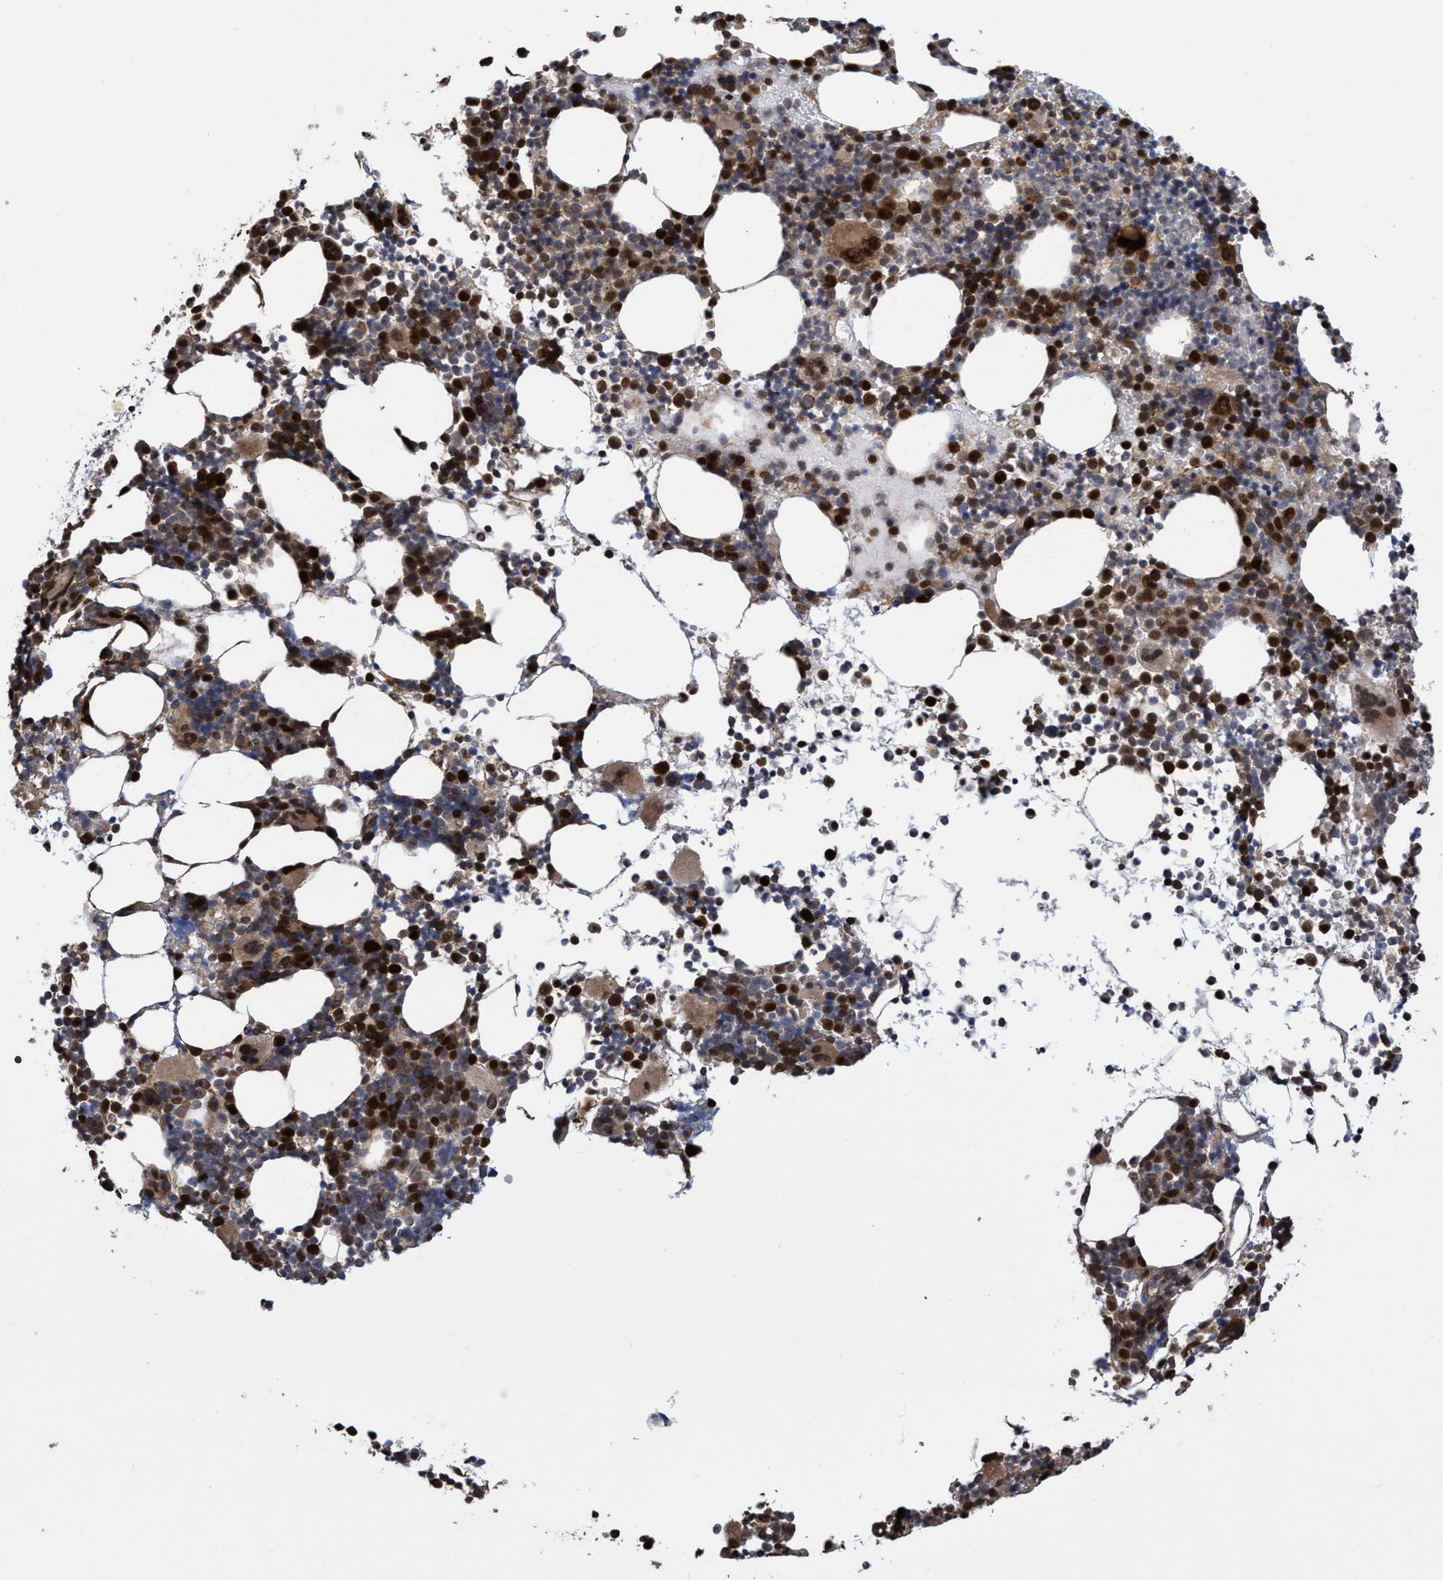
{"staining": {"intensity": "strong", "quantity": "25%-75%", "location": "cytoplasmic/membranous,nuclear"}, "tissue": "bone marrow", "cell_type": "Hematopoietic cells", "image_type": "normal", "snomed": [{"axis": "morphology", "description": "Normal tissue, NOS"}, {"axis": "morphology", "description": "Inflammation, NOS"}, {"axis": "topography", "description": "Bone marrow"}], "caption": "Hematopoietic cells display strong cytoplasmic/membranous,nuclear staining in about 25%-75% of cells in unremarkable bone marrow.", "gene": "SLBP", "patient": {"sex": "male", "age": 78}}